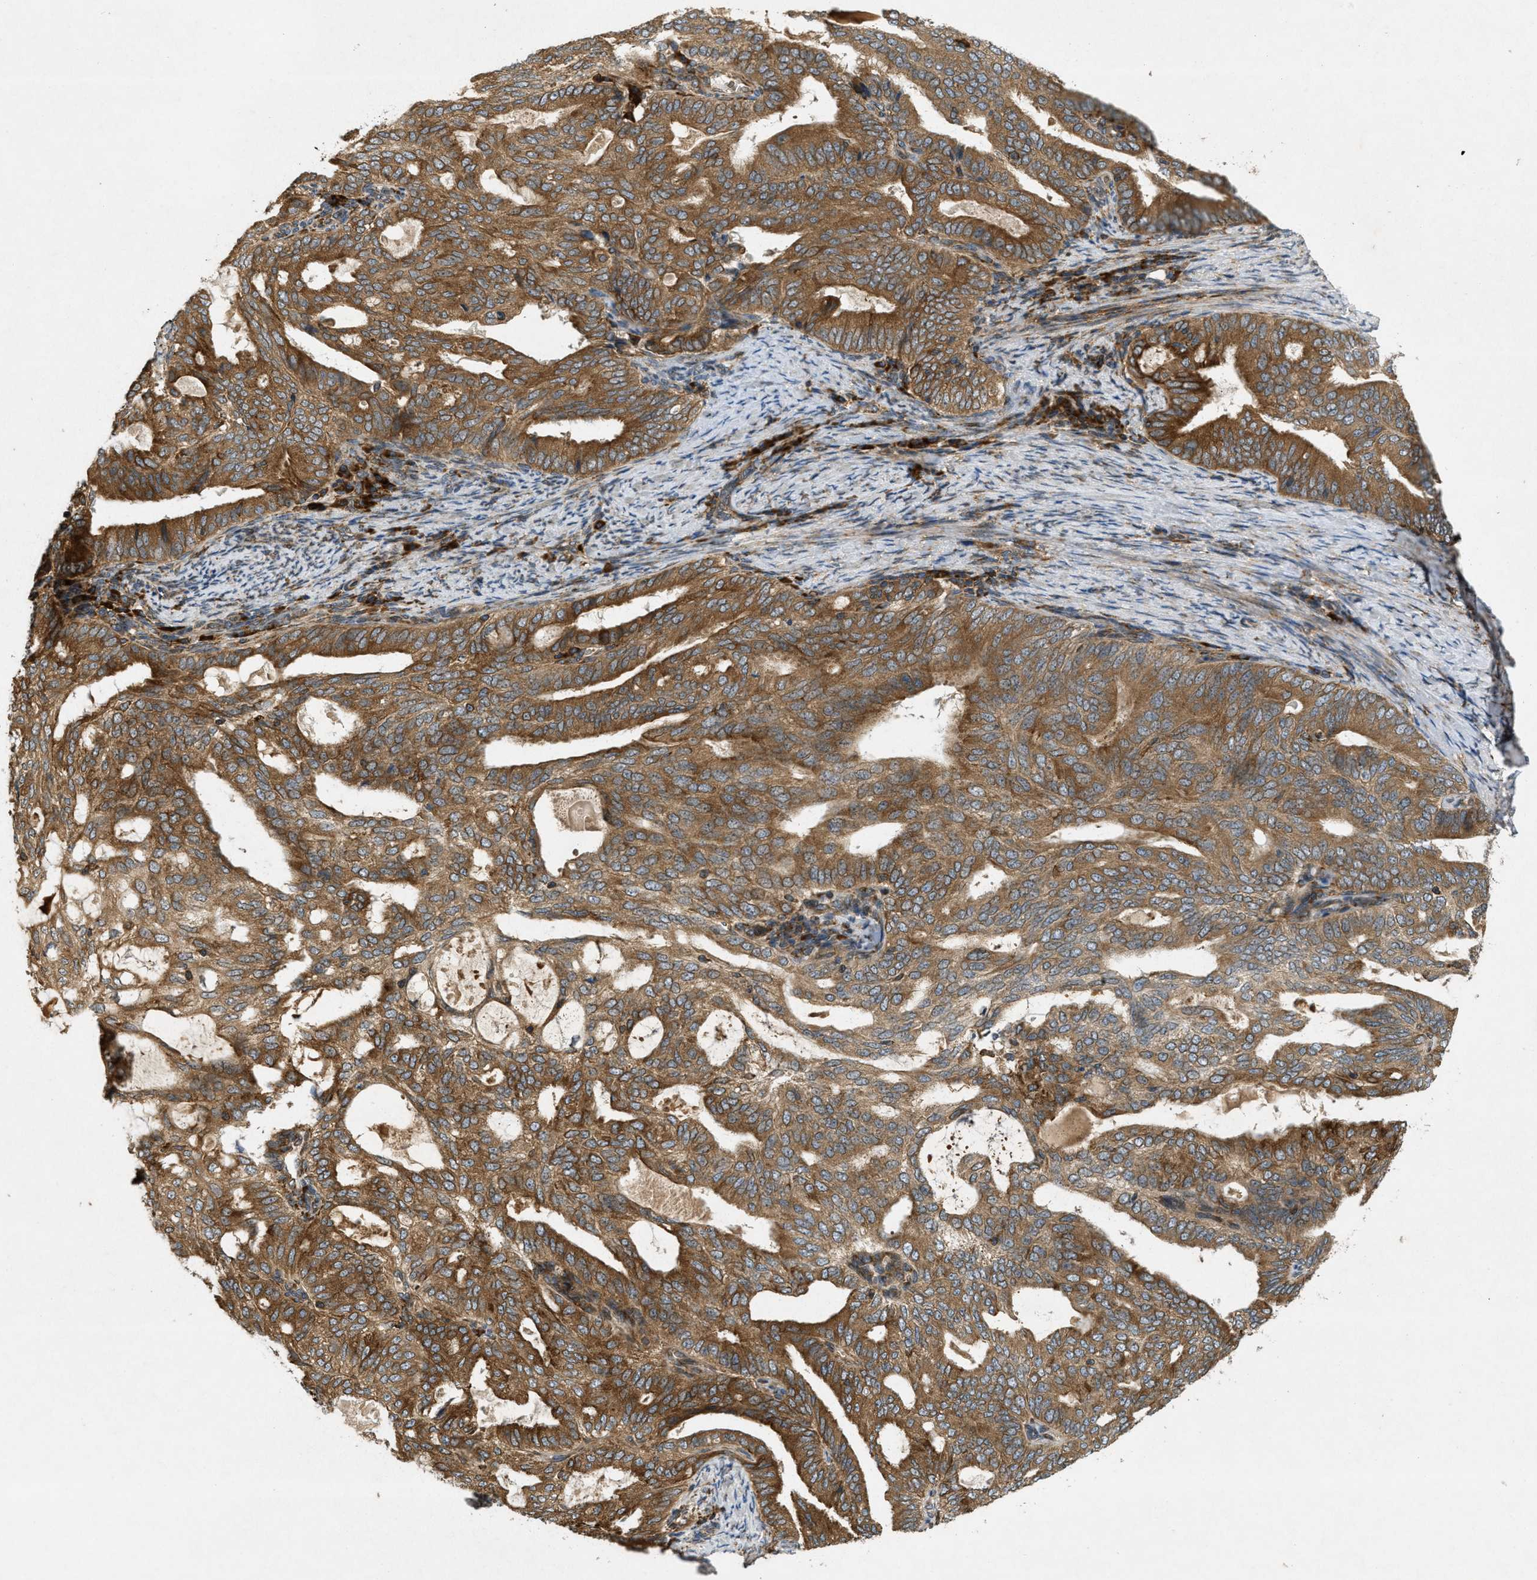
{"staining": {"intensity": "strong", "quantity": ">75%", "location": "cytoplasmic/membranous"}, "tissue": "endometrial cancer", "cell_type": "Tumor cells", "image_type": "cancer", "snomed": [{"axis": "morphology", "description": "Adenocarcinoma, NOS"}, {"axis": "topography", "description": "Endometrium"}], "caption": "Brown immunohistochemical staining in adenocarcinoma (endometrial) reveals strong cytoplasmic/membranous staining in approximately >75% of tumor cells.", "gene": "PCDH18", "patient": {"sex": "female", "age": 58}}